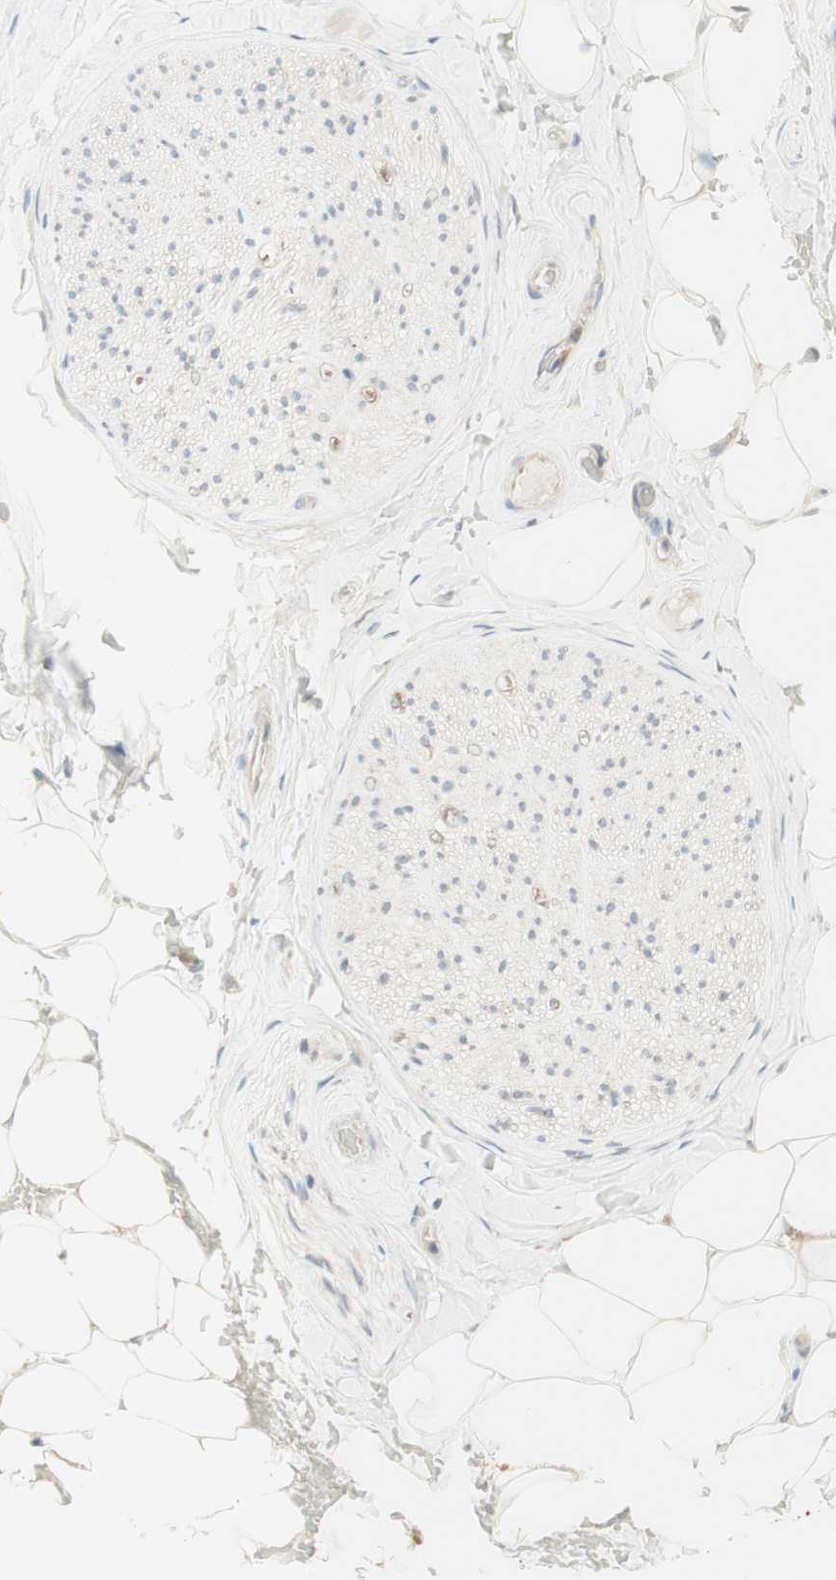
{"staining": {"intensity": "negative", "quantity": "none", "location": "none"}, "tissue": "adipose tissue", "cell_type": "Adipocytes", "image_type": "normal", "snomed": [{"axis": "morphology", "description": "Normal tissue, NOS"}, {"axis": "topography", "description": "Peripheral nerve tissue"}], "caption": "Immunohistochemistry of normal adipose tissue exhibits no expression in adipocytes.", "gene": "CLCN2", "patient": {"sex": "male", "age": 70}}